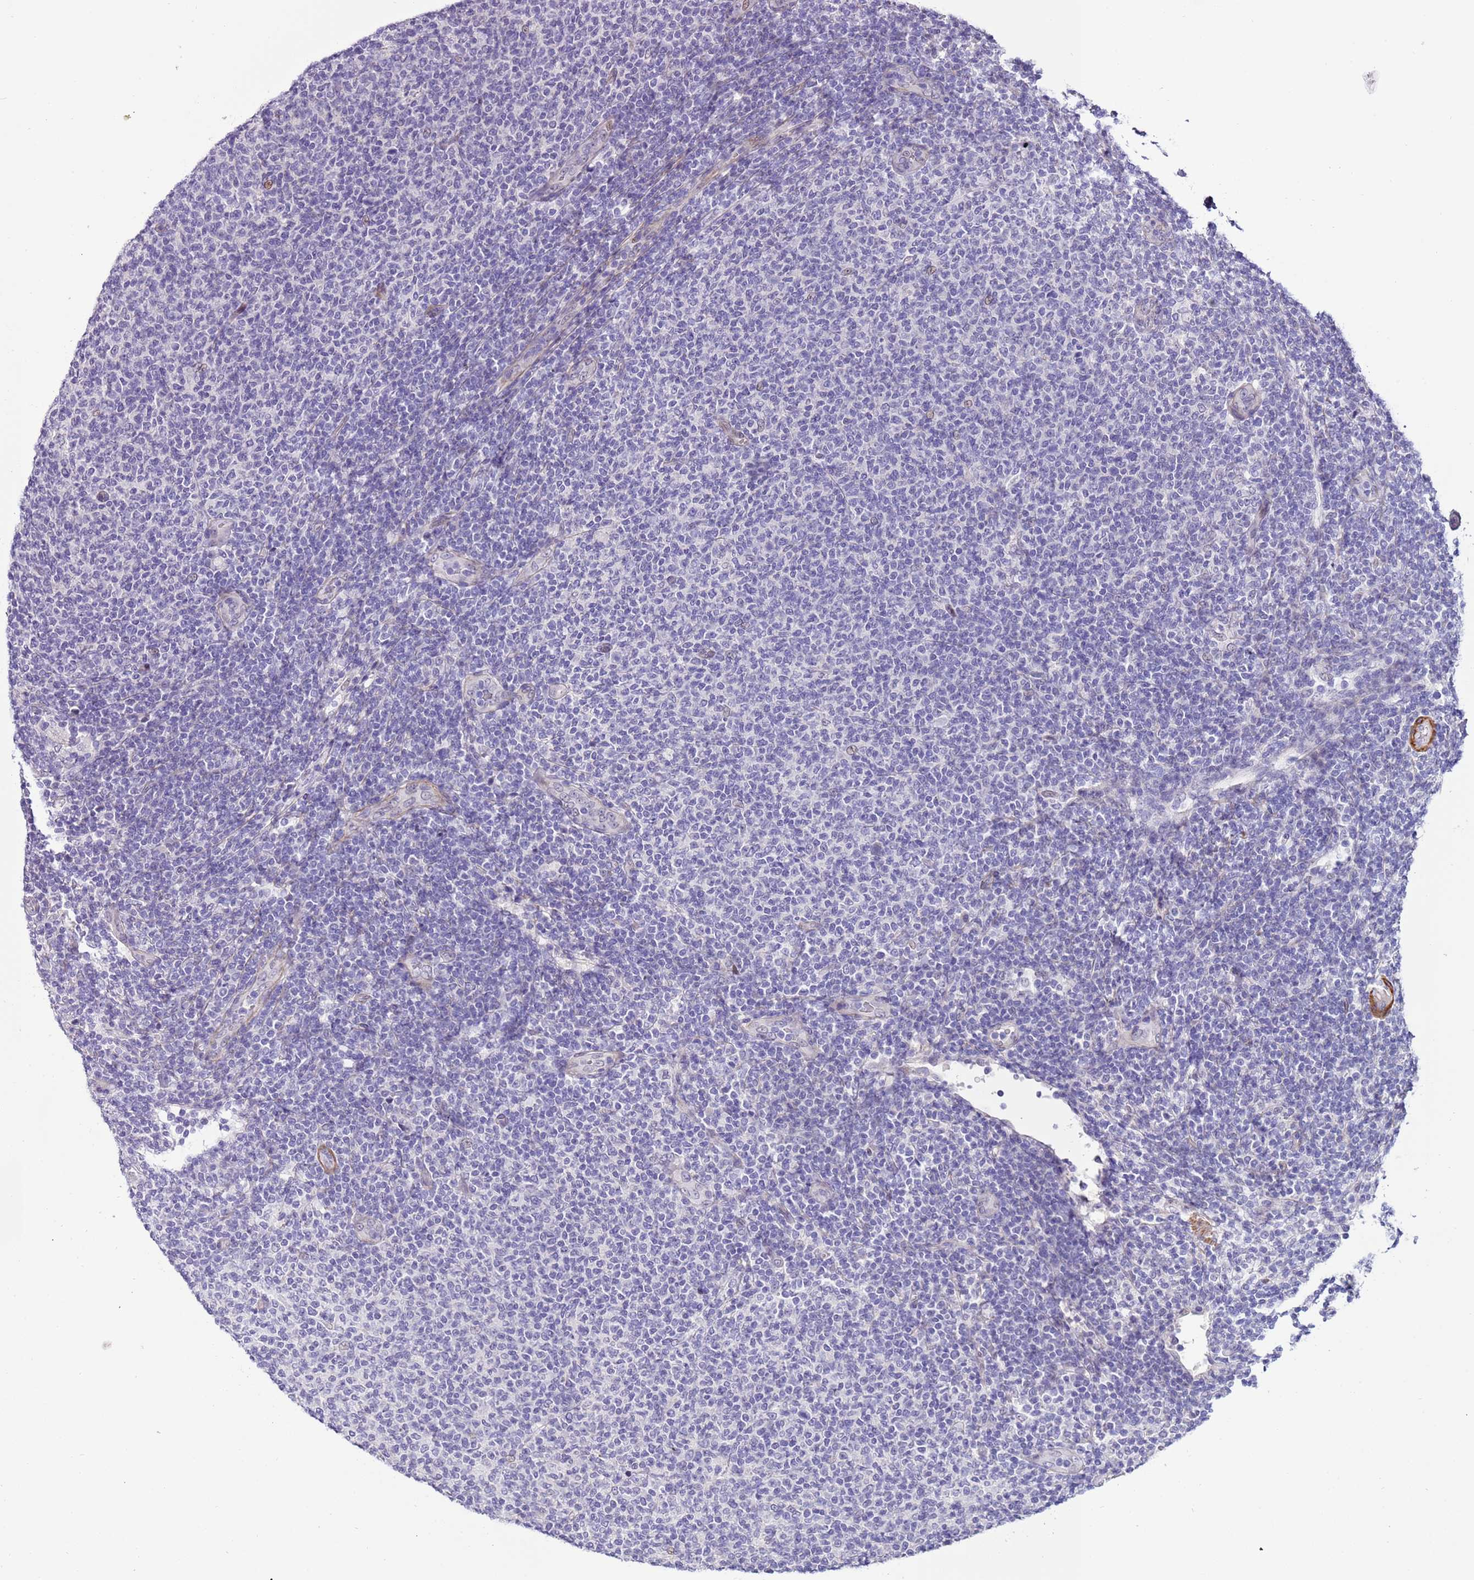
{"staining": {"intensity": "negative", "quantity": "none", "location": "none"}, "tissue": "lymphoma", "cell_type": "Tumor cells", "image_type": "cancer", "snomed": [{"axis": "morphology", "description": "Malignant lymphoma, non-Hodgkin's type, Low grade"}, {"axis": "topography", "description": "Lymph node"}], "caption": "Immunohistochemistry micrograph of neoplastic tissue: human malignant lymphoma, non-Hodgkin's type (low-grade) stained with DAB (3,3'-diaminobenzidine) reveals no significant protein expression in tumor cells. (DAB (3,3'-diaminobenzidine) immunohistochemistry with hematoxylin counter stain).", "gene": "PLEKHH1", "patient": {"sex": "male", "age": 66}}